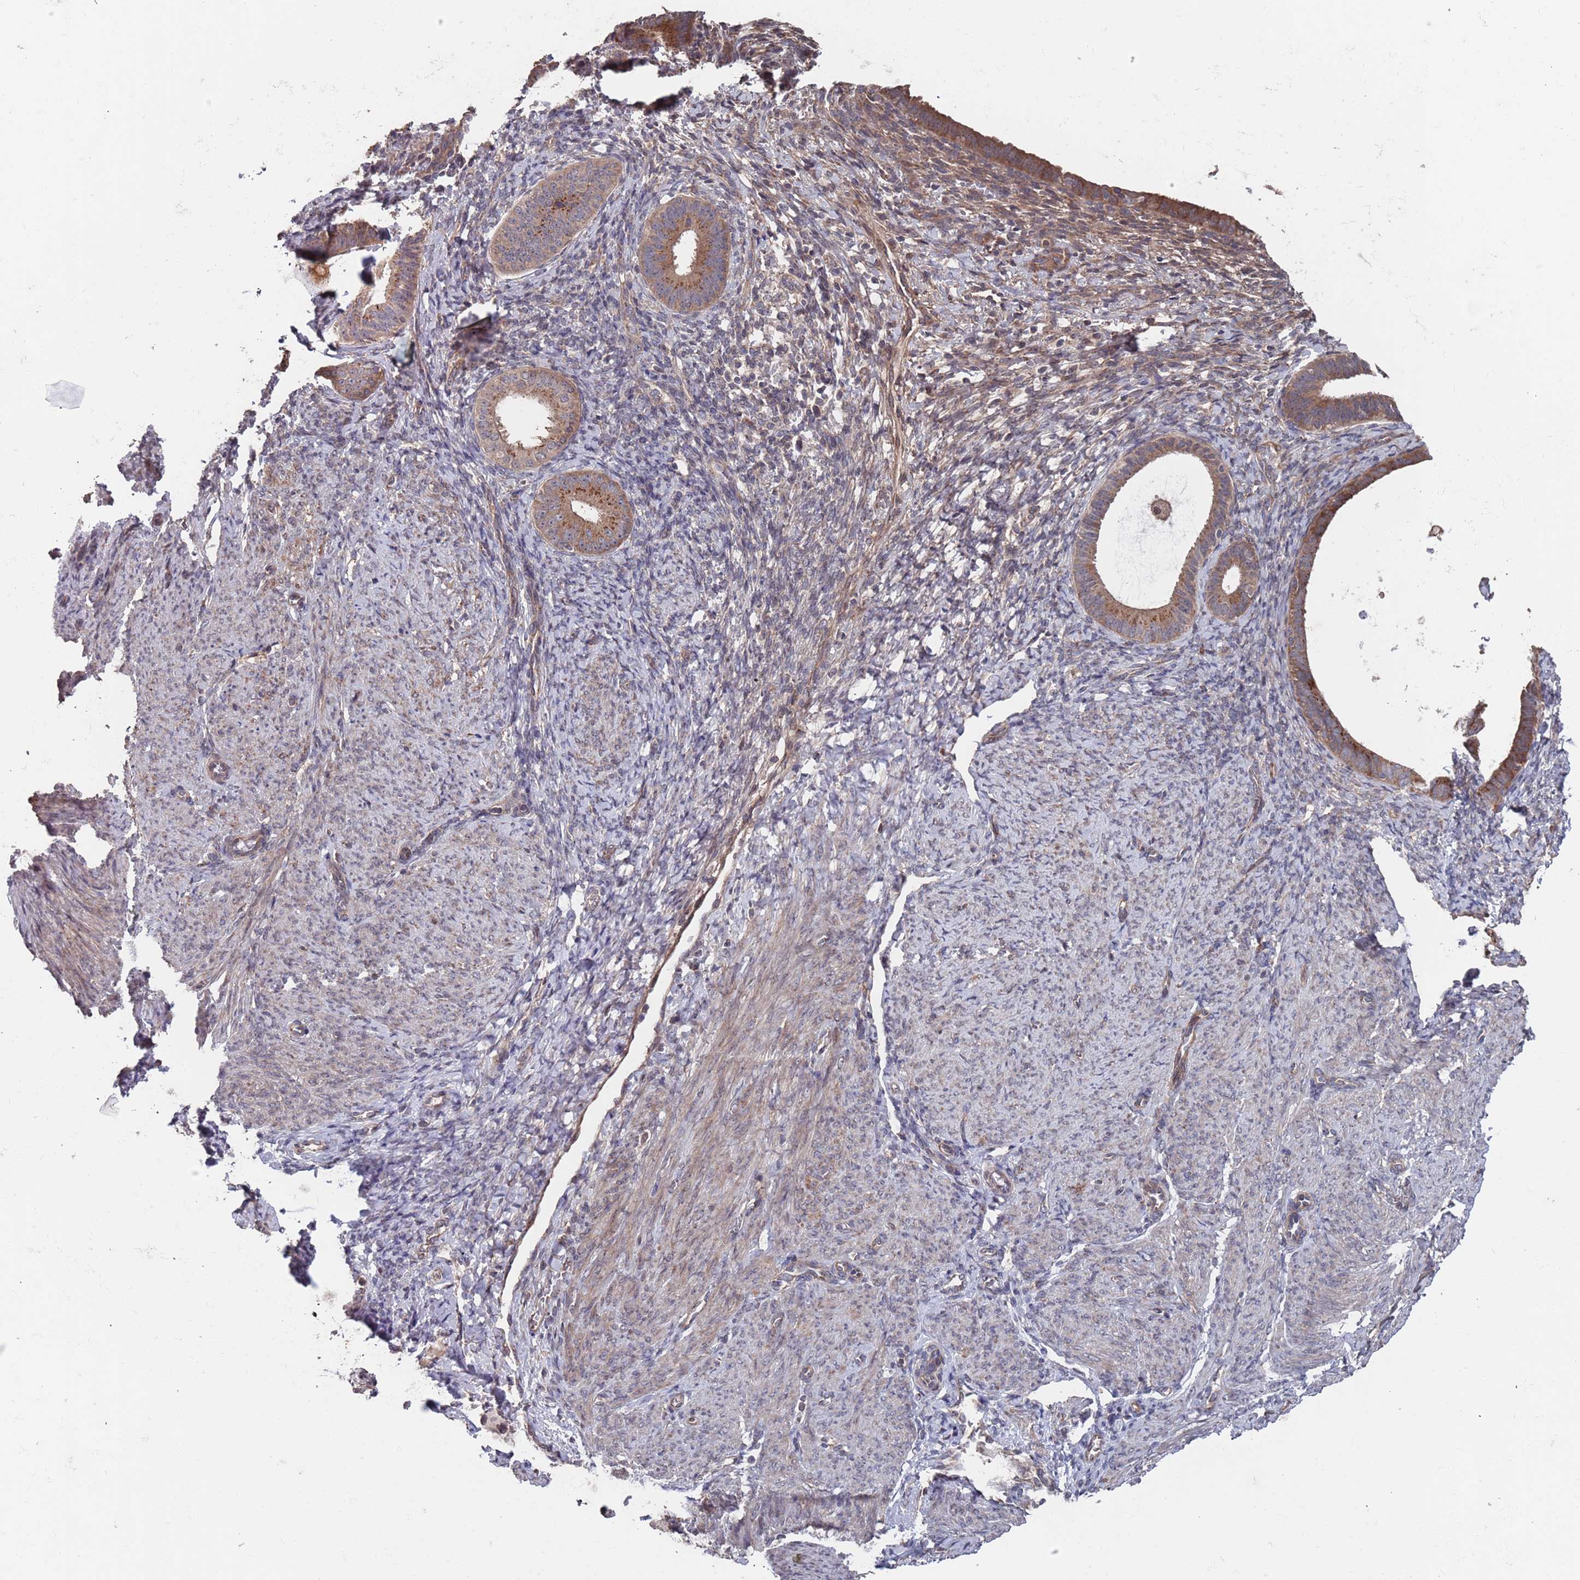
{"staining": {"intensity": "weak", "quantity": ">75%", "location": "cytoplasmic/membranous"}, "tissue": "endometrium", "cell_type": "Cells in endometrial stroma", "image_type": "normal", "snomed": [{"axis": "morphology", "description": "Normal tissue, NOS"}, {"axis": "topography", "description": "Endometrium"}], "caption": "A high-resolution image shows IHC staining of unremarkable endometrium, which displays weak cytoplasmic/membranous staining in approximately >75% of cells in endometrial stroma.", "gene": "UNC45A", "patient": {"sex": "female", "age": 65}}